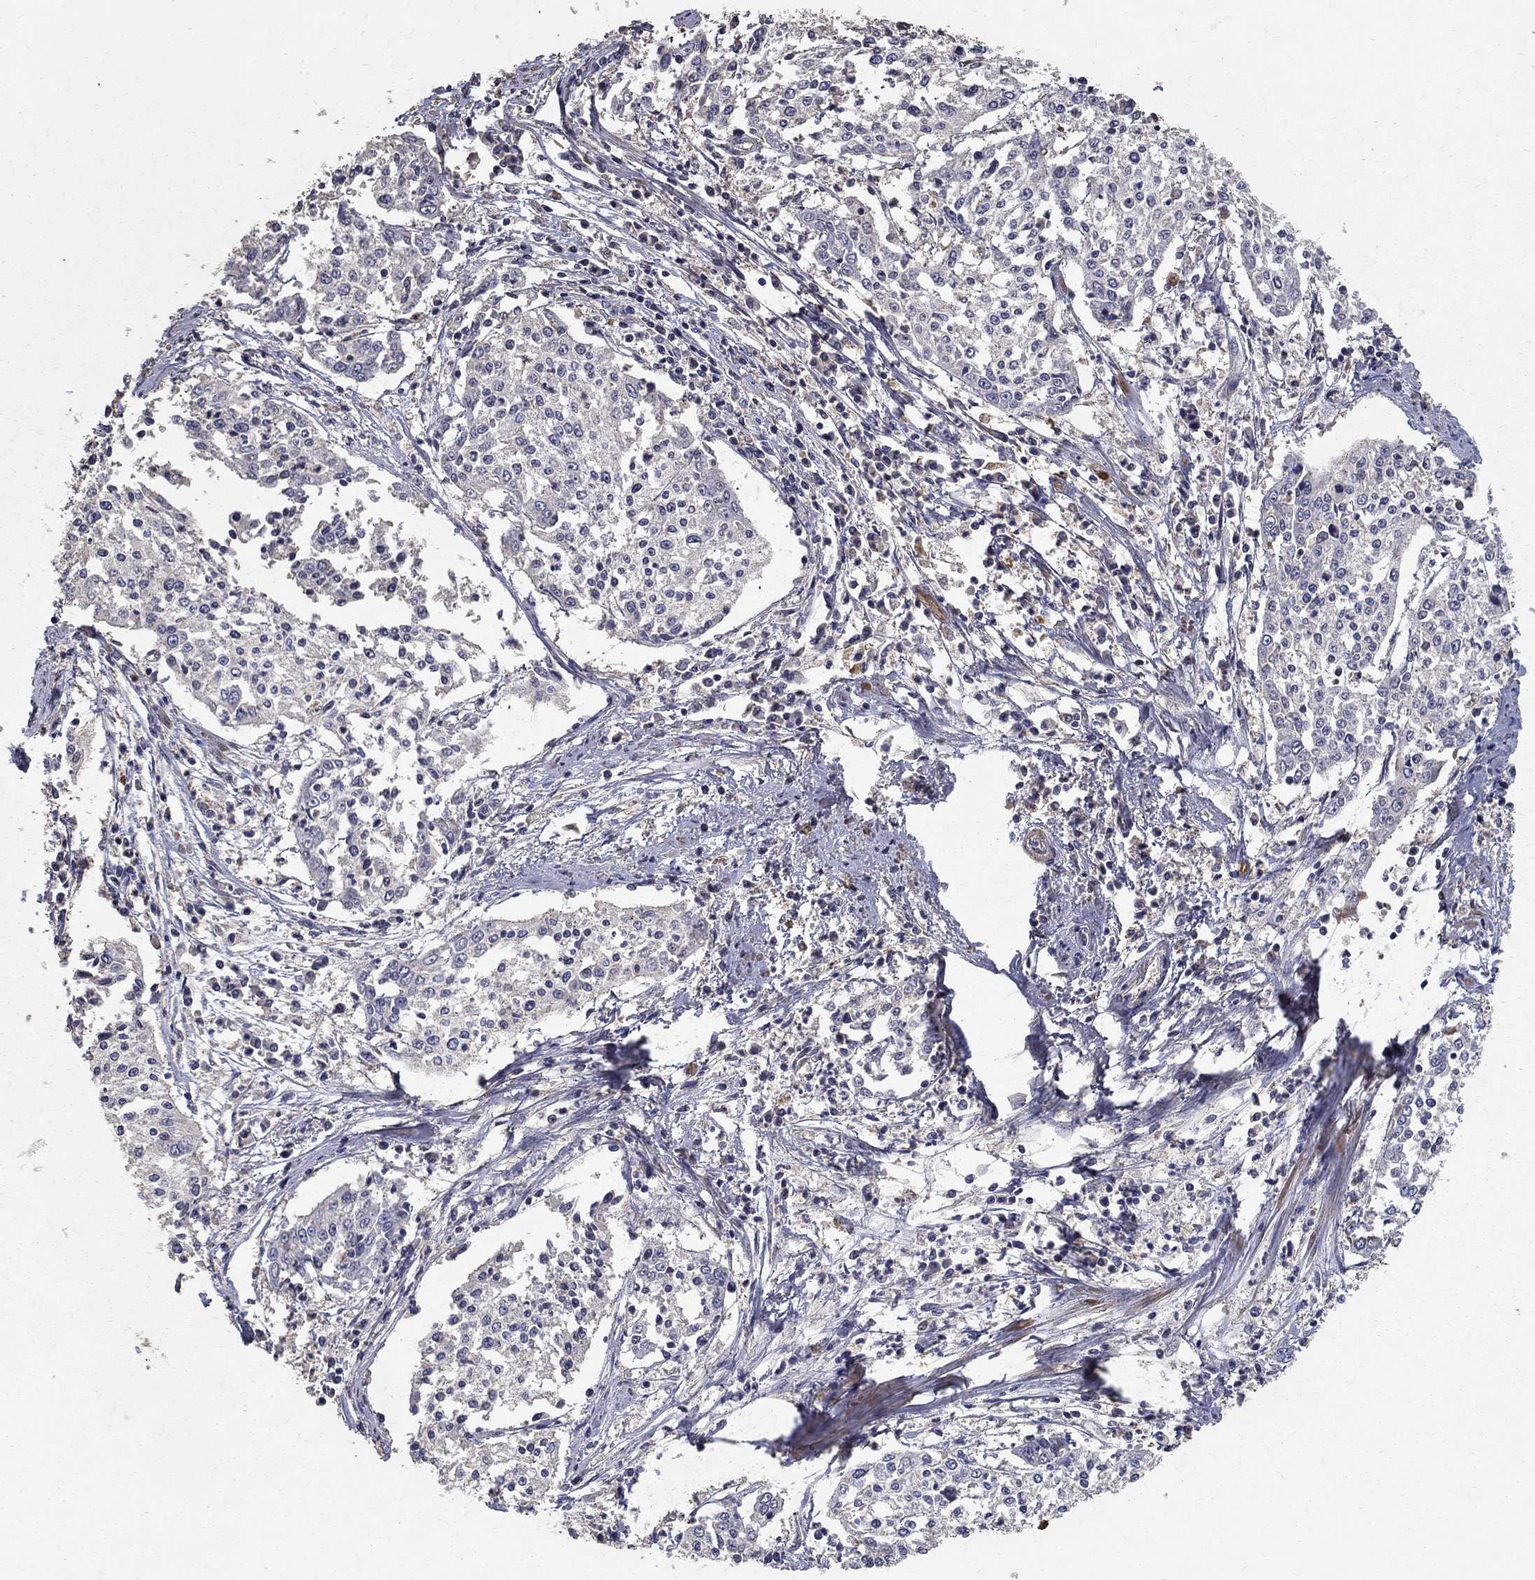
{"staining": {"intensity": "negative", "quantity": "none", "location": "none"}, "tissue": "cervical cancer", "cell_type": "Tumor cells", "image_type": "cancer", "snomed": [{"axis": "morphology", "description": "Squamous cell carcinoma, NOS"}, {"axis": "topography", "description": "Cervix"}], "caption": "A histopathology image of human cervical squamous cell carcinoma is negative for staining in tumor cells.", "gene": "MPP2", "patient": {"sex": "female", "age": 41}}